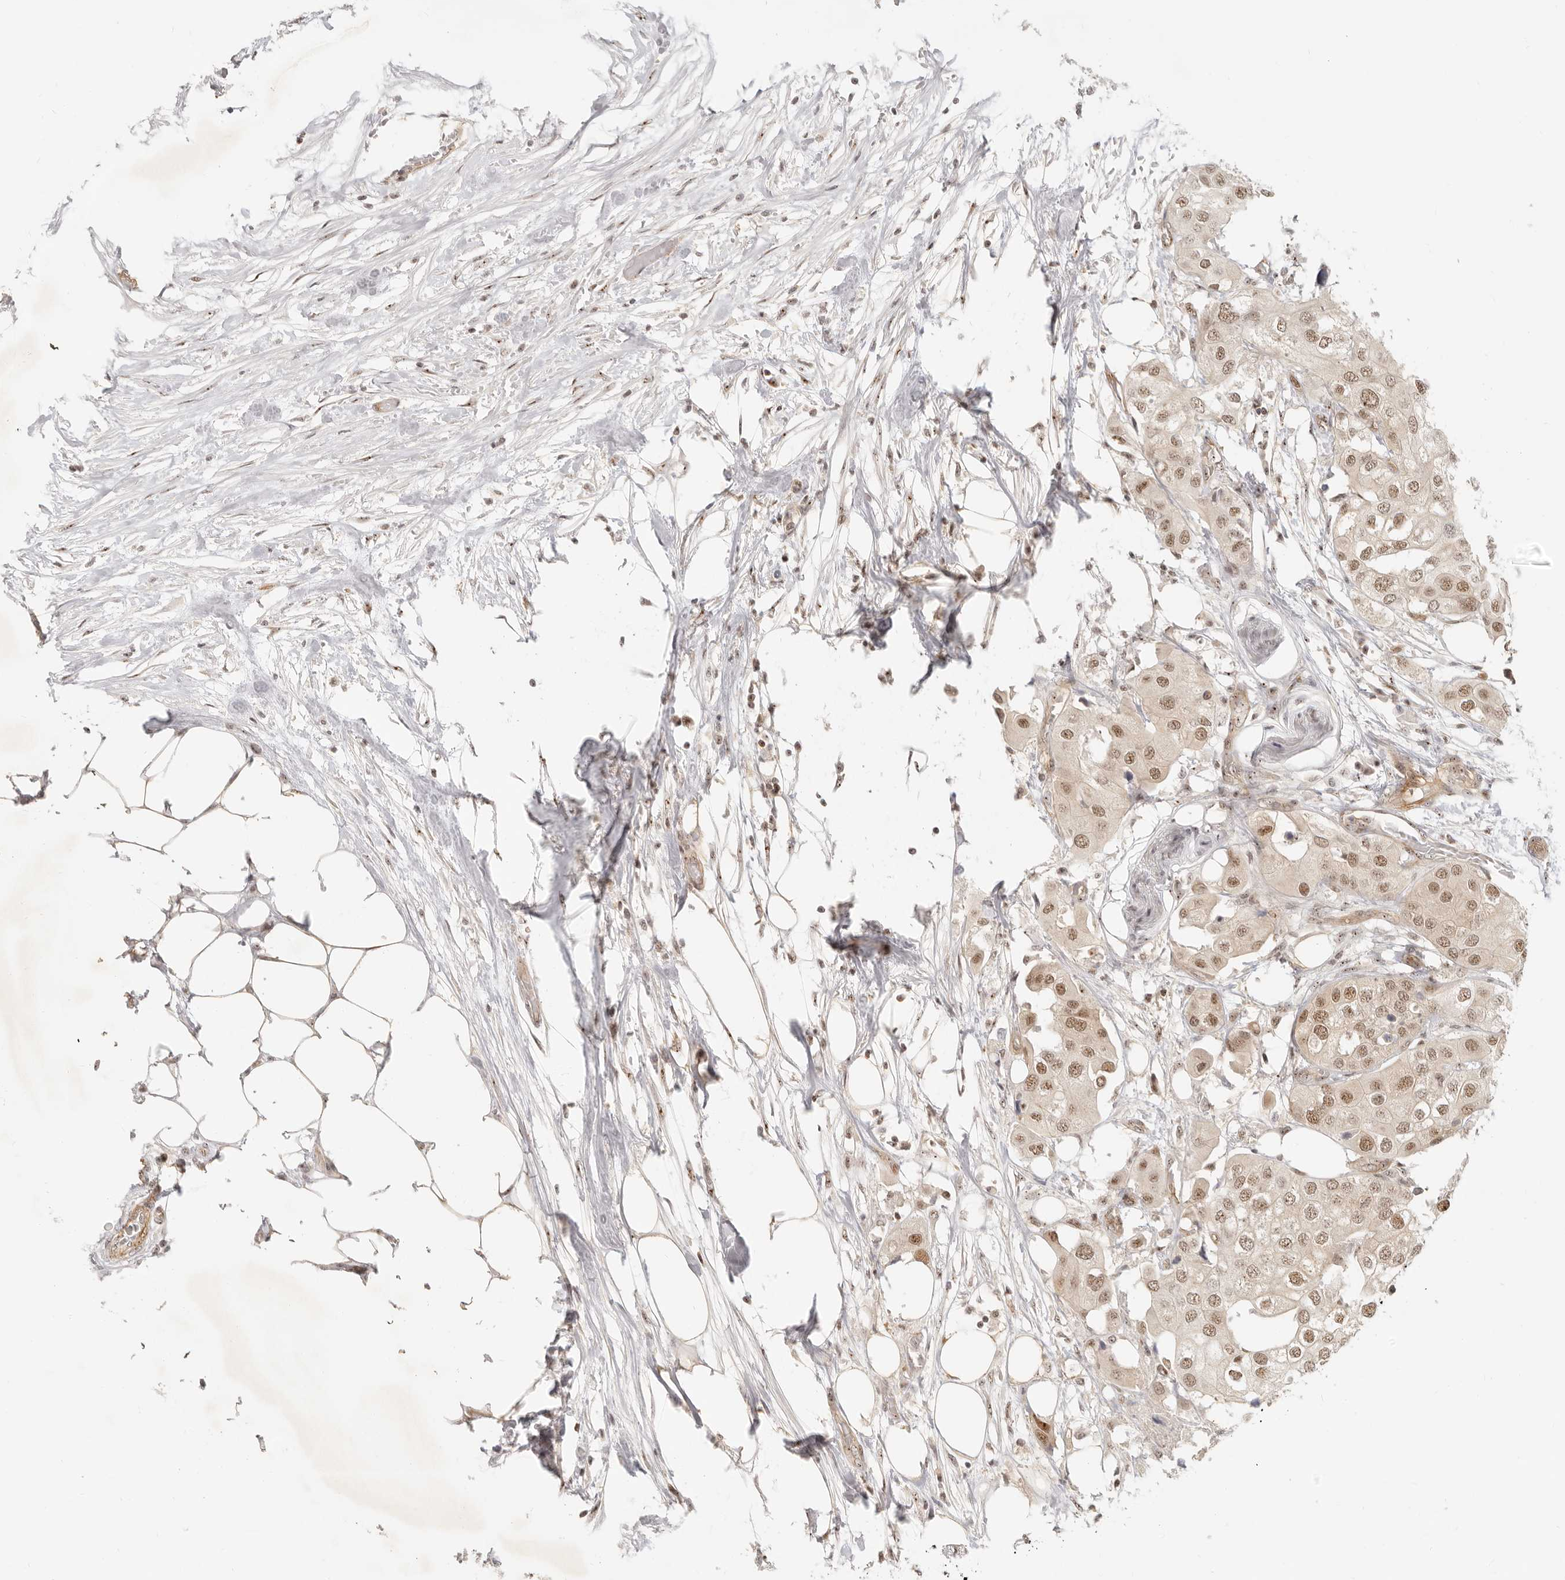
{"staining": {"intensity": "moderate", "quantity": ">75%", "location": "nuclear"}, "tissue": "urothelial cancer", "cell_type": "Tumor cells", "image_type": "cancer", "snomed": [{"axis": "morphology", "description": "Urothelial carcinoma, High grade"}, {"axis": "topography", "description": "Urinary bladder"}], "caption": "Immunohistochemistry (IHC) of human urothelial cancer shows medium levels of moderate nuclear staining in about >75% of tumor cells.", "gene": "BAP1", "patient": {"sex": "male", "age": 64}}